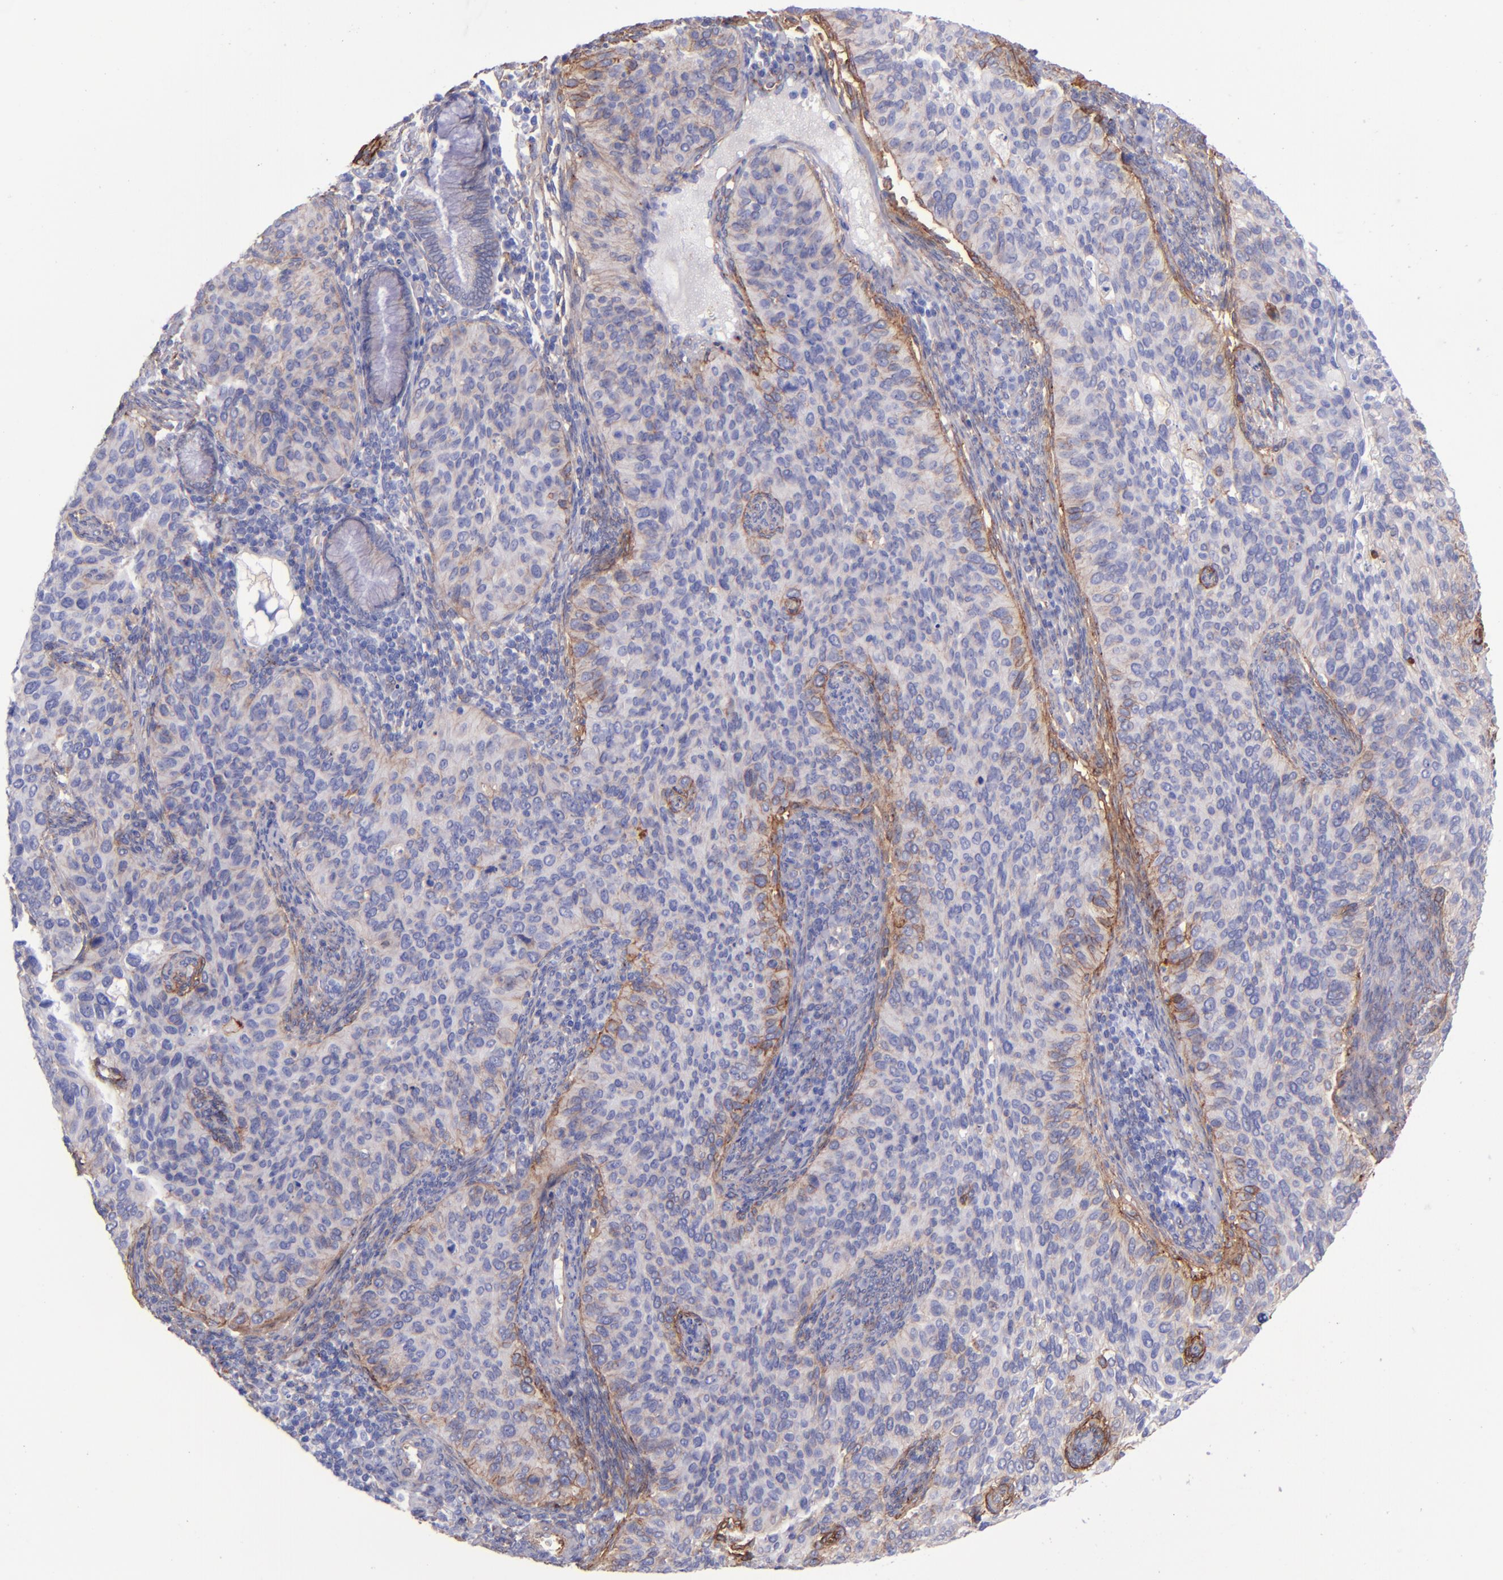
{"staining": {"intensity": "moderate", "quantity": "25%-75%", "location": "cytoplasmic/membranous"}, "tissue": "cervical cancer", "cell_type": "Tumor cells", "image_type": "cancer", "snomed": [{"axis": "morphology", "description": "Adenocarcinoma, NOS"}, {"axis": "topography", "description": "Cervix"}], "caption": "IHC (DAB (3,3'-diaminobenzidine)) staining of human cervical adenocarcinoma shows moderate cytoplasmic/membranous protein staining in approximately 25%-75% of tumor cells.", "gene": "ITGAV", "patient": {"sex": "female", "age": 29}}